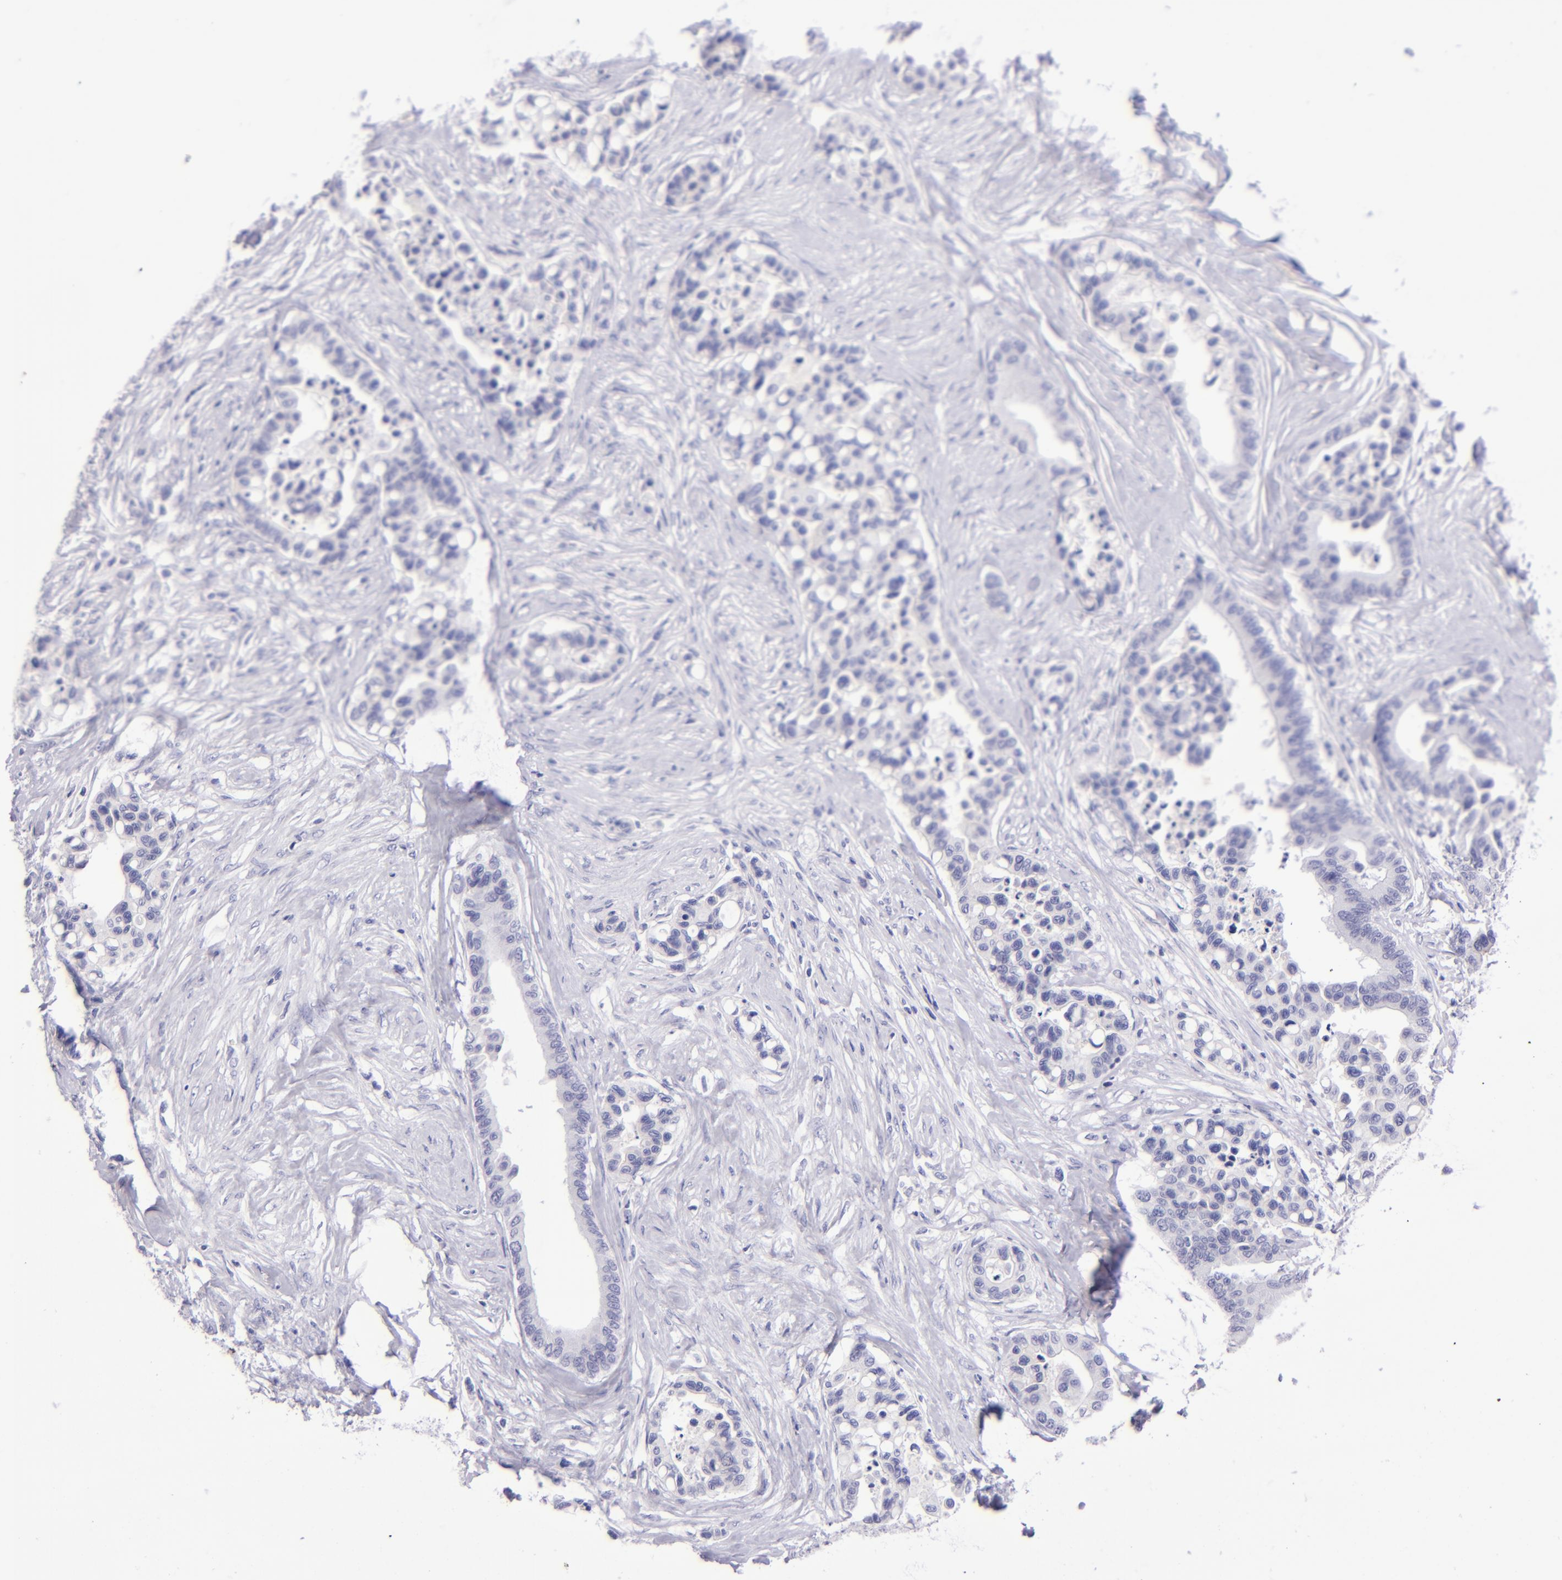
{"staining": {"intensity": "negative", "quantity": "none", "location": "none"}, "tissue": "colorectal cancer", "cell_type": "Tumor cells", "image_type": "cancer", "snomed": [{"axis": "morphology", "description": "Adenocarcinoma, NOS"}, {"axis": "topography", "description": "Colon"}], "caption": "High magnification brightfield microscopy of colorectal cancer stained with DAB (brown) and counterstained with hematoxylin (blue): tumor cells show no significant staining.", "gene": "TYRP1", "patient": {"sex": "male", "age": 82}}